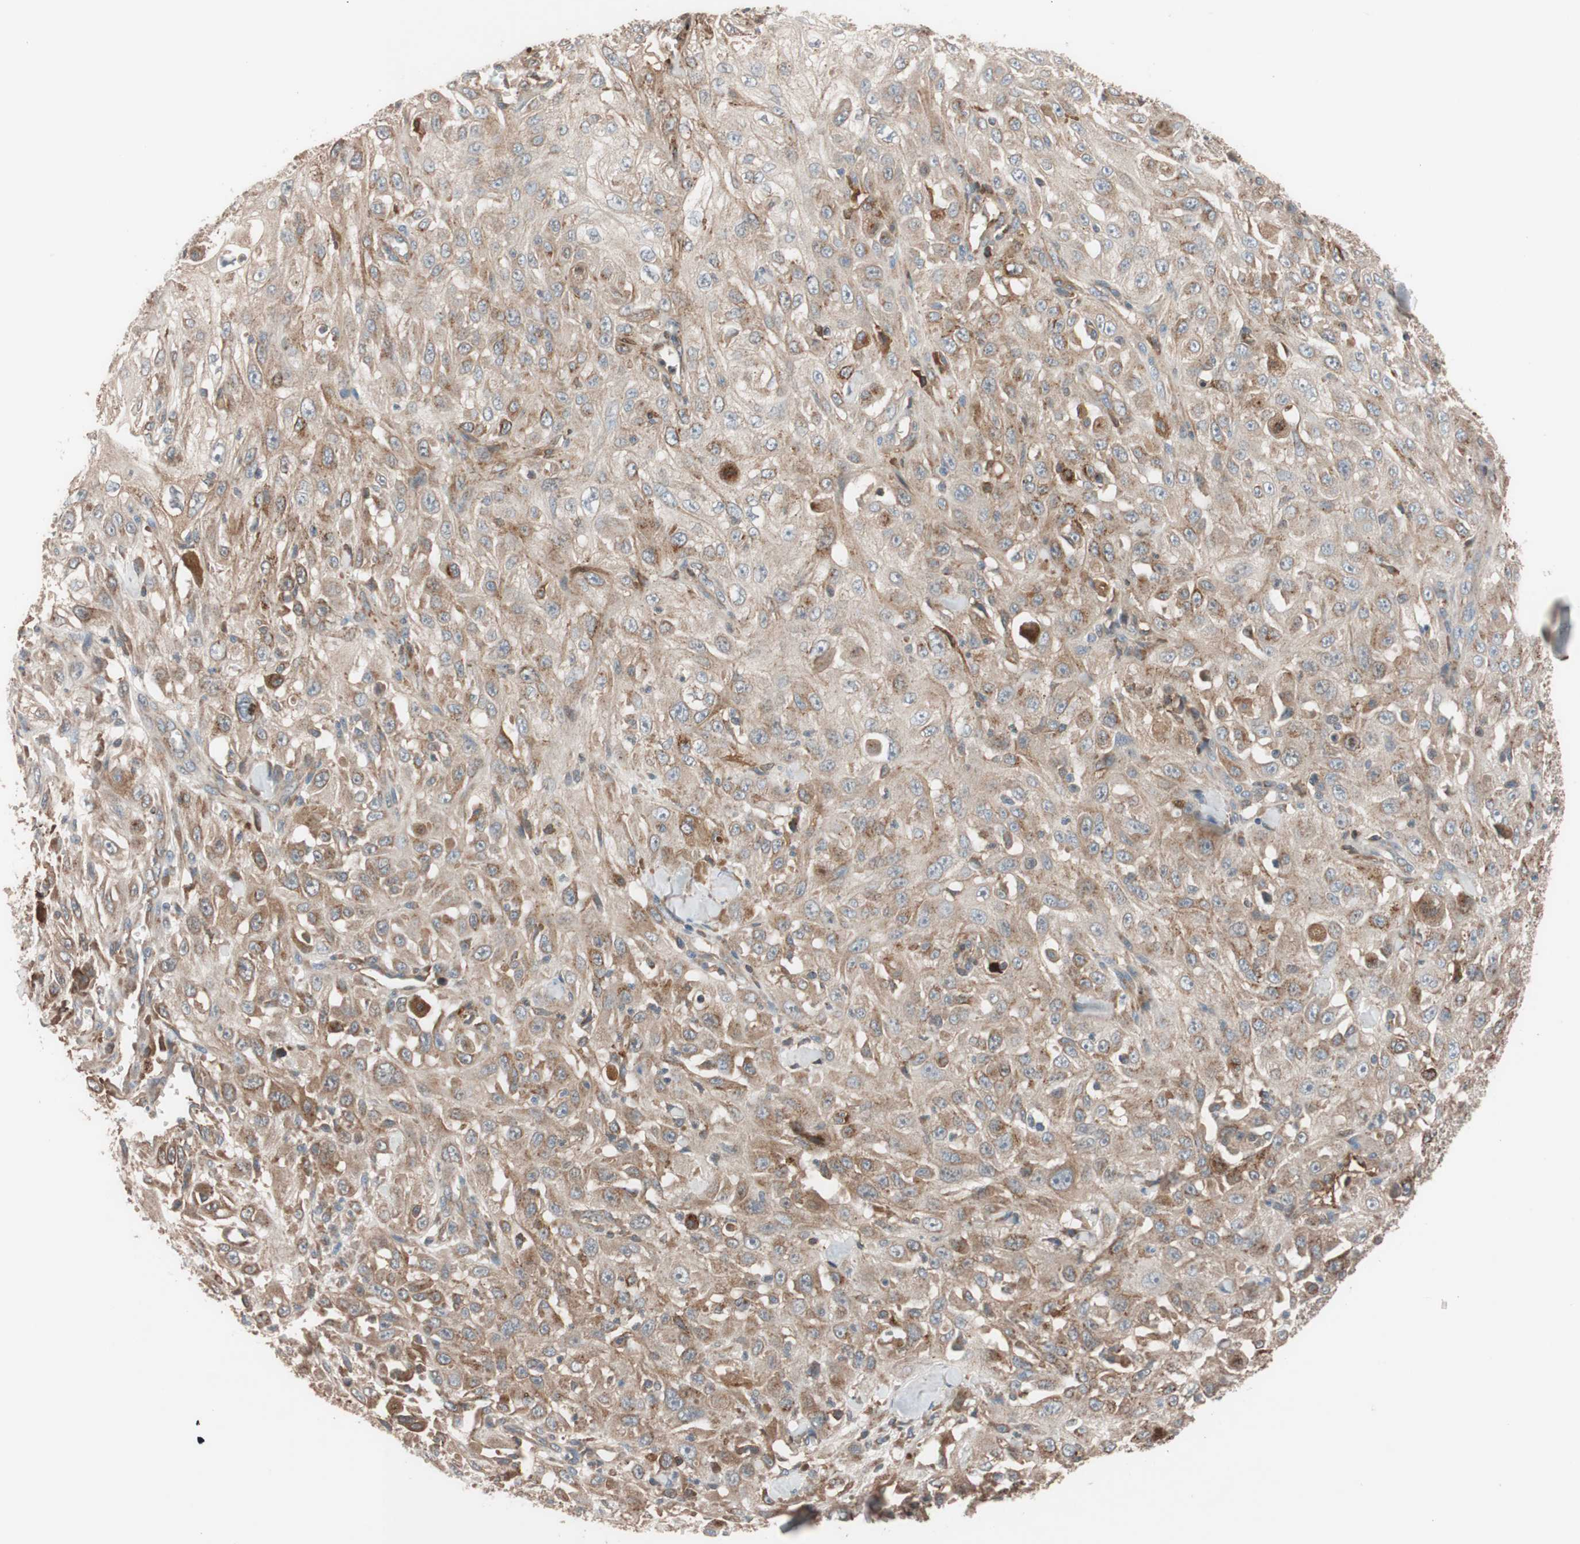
{"staining": {"intensity": "moderate", "quantity": ">75%", "location": "cytoplasmic/membranous"}, "tissue": "skin cancer", "cell_type": "Tumor cells", "image_type": "cancer", "snomed": [{"axis": "morphology", "description": "Squamous cell carcinoma, NOS"}, {"axis": "morphology", "description": "Squamous cell carcinoma, metastatic, NOS"}, {"axis": "topography", "description": "Skin"}, {"axis": "topography", "description": "Lymph node"}], "caption": "Skin cancer (squamous cell carcinoma) was stained to show a protein in brown. There is medium levels of moderate cytoplasmic/membranous staining in approximately >75% of tumor cells. The staining was performed using DAB (3,3'-diaminobenzidine), with brown indicating positive protein expression. Nuclei are stained blue with hematoxylin.", "gene": "SDC4", "patient": {"sex": "male", "age": 75}}